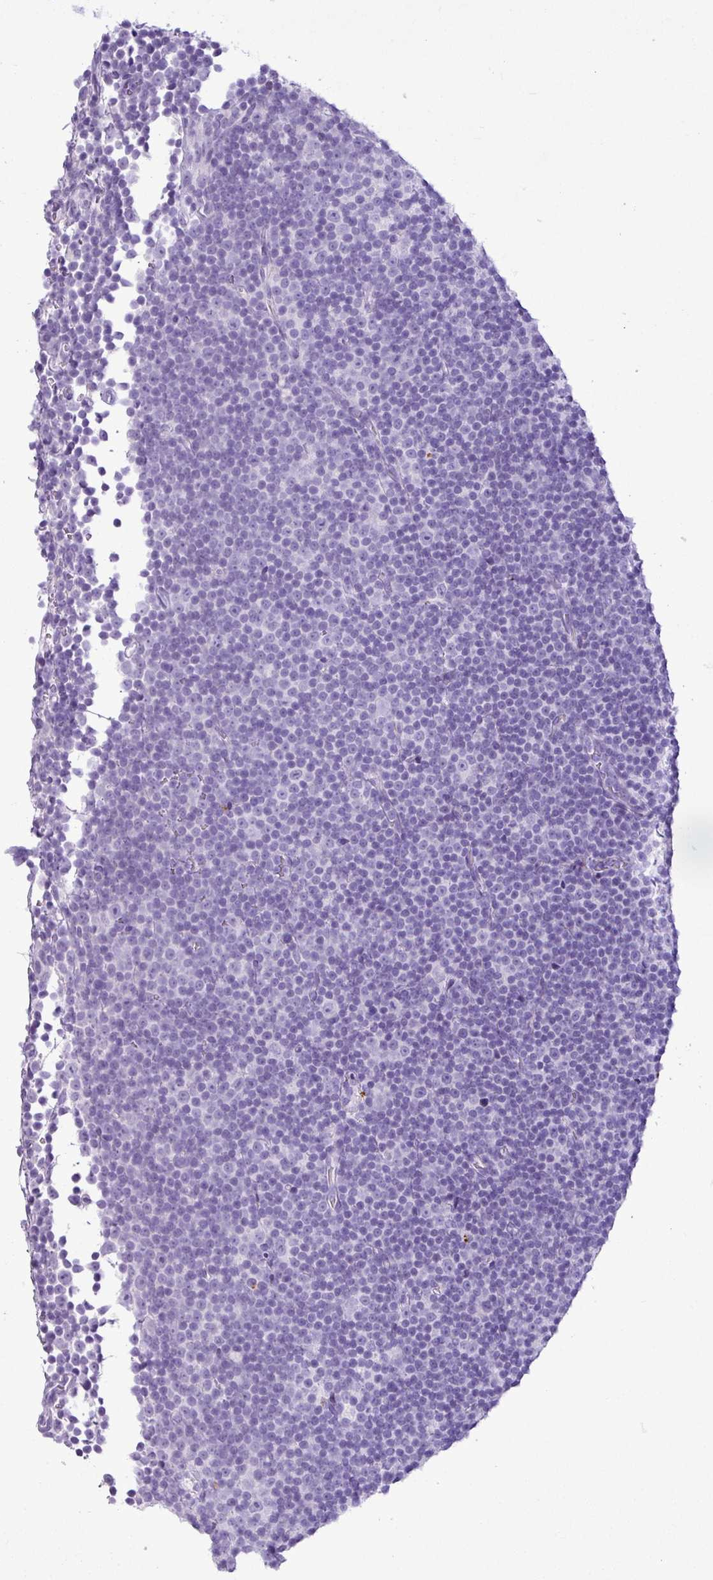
{"staining": {"intensity": "negative", "quantity": "none", "location": "none"}, "tissue": "lymphoma", "cell_type": "Tumor cells", "image_type": "cancer", "snomed": [{"axis": "morphology", "description": "Malignant lymphoma, non-Hodgkin's type, Low grade"}, {"axis": "topography", "description": "Lymph node"}], "caption": "IHC micrograph of human malignant lymphoma, non-Hodgkin's type (low-grade) stained for a protein (brown), which shows no positivity in tumor cells.", "gene": "IL17A", "patient": {"sex": "female", "age": 67}}